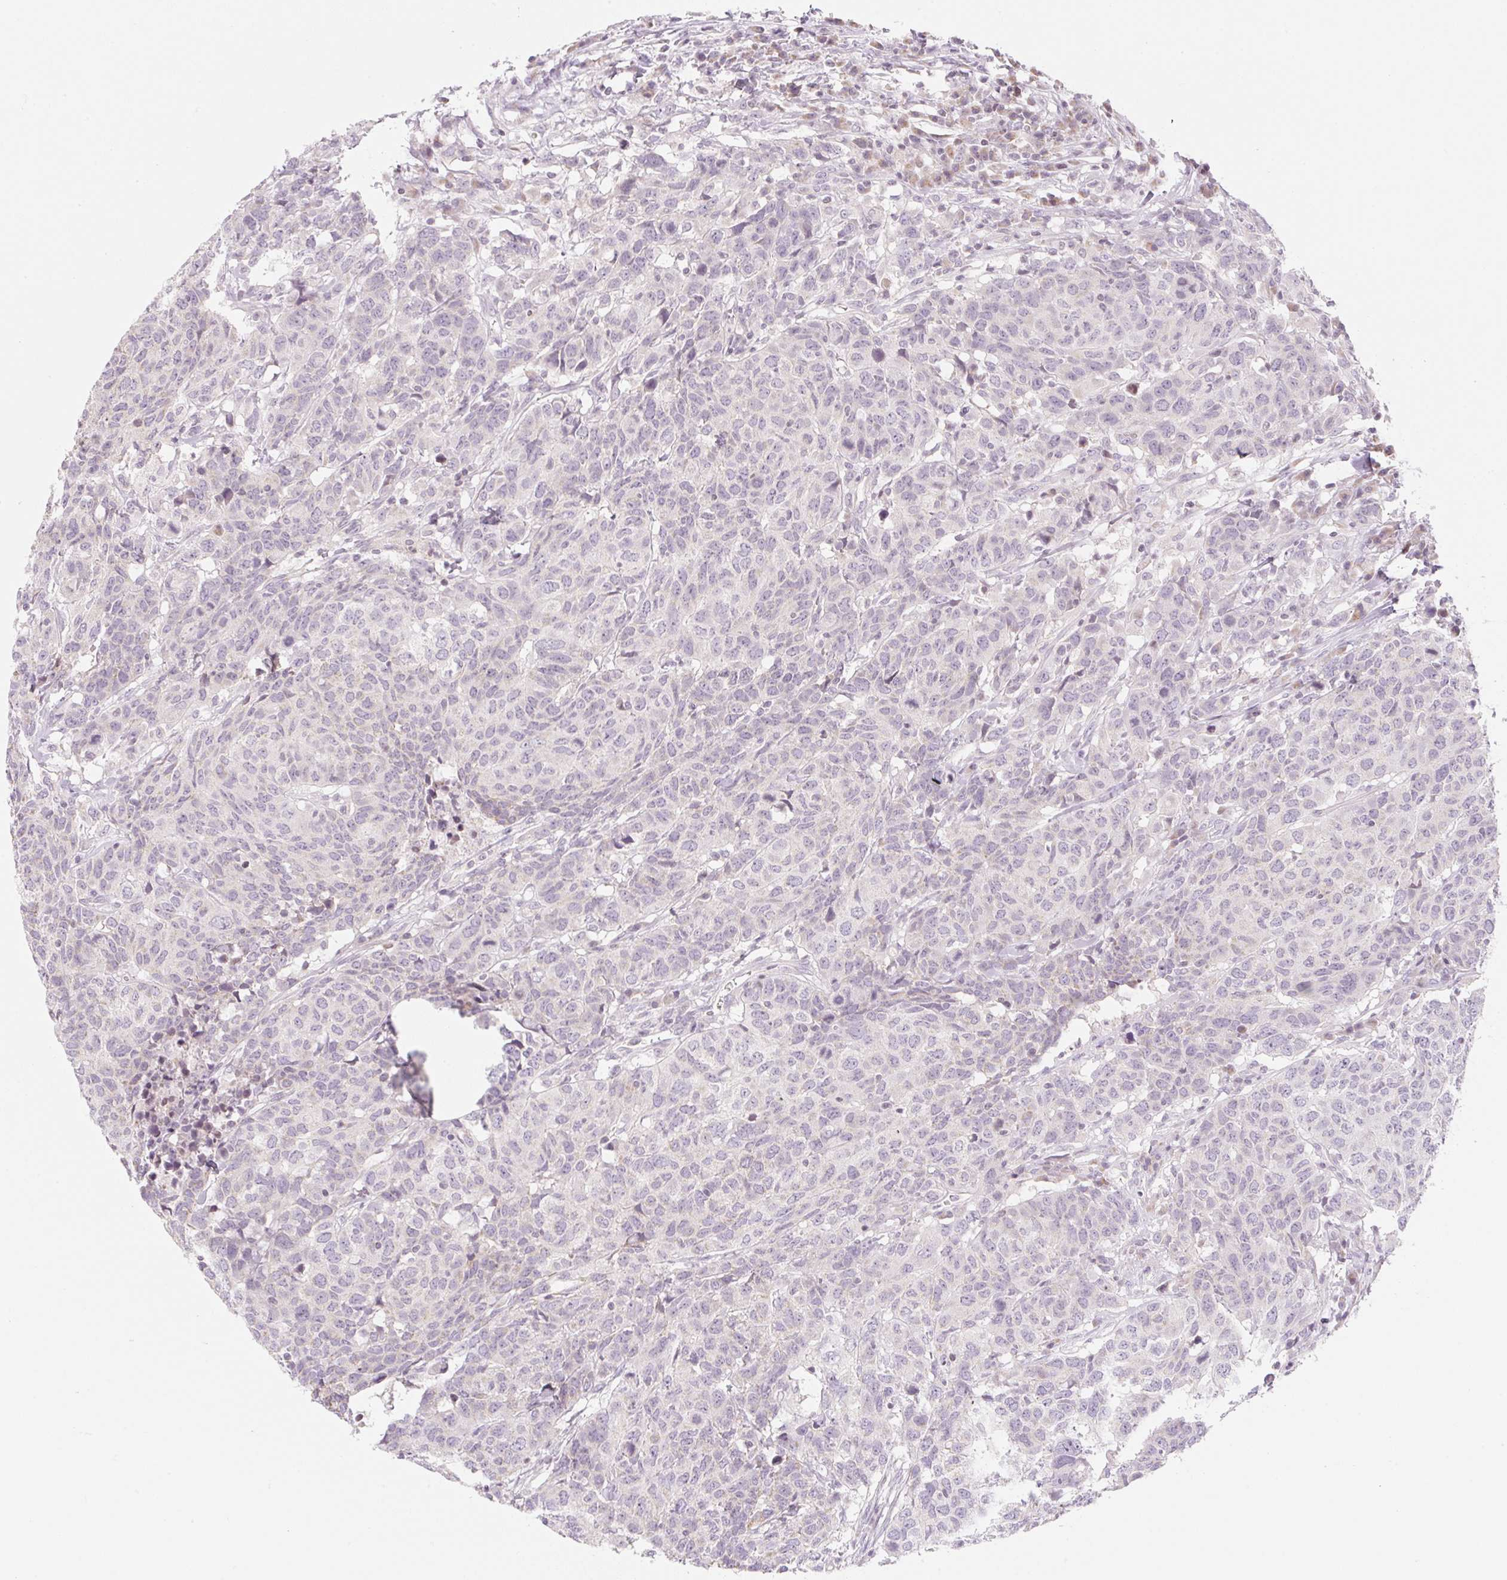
{"staining": {"intensity": "negative", "quantity": "none", "location": "none"}, "tissue": "head and neck cancer", "cell_type": "Tumor cells", "image_type": "cancer", "snomed": [{"axis": "morphology", "description": "Normal tissue, NOS"}, {"axis": "morphology", "description": "Squamous cell carcinoma, NOS"}, {"axis": "topography", "description": "Skeletal muscle"}, {"axis": "topography", "description": "Vascular tissue"}, {"axis": "topography", "description": "Peripheral nerve tissue"}, {"axis": "topography", "description": "Head-Neck"}], "caption": "The image shows no staining of tumor cells in head and neck cancer.", "gene": "CASKIN1", "patient": {"sex": "male", "age": 66}}